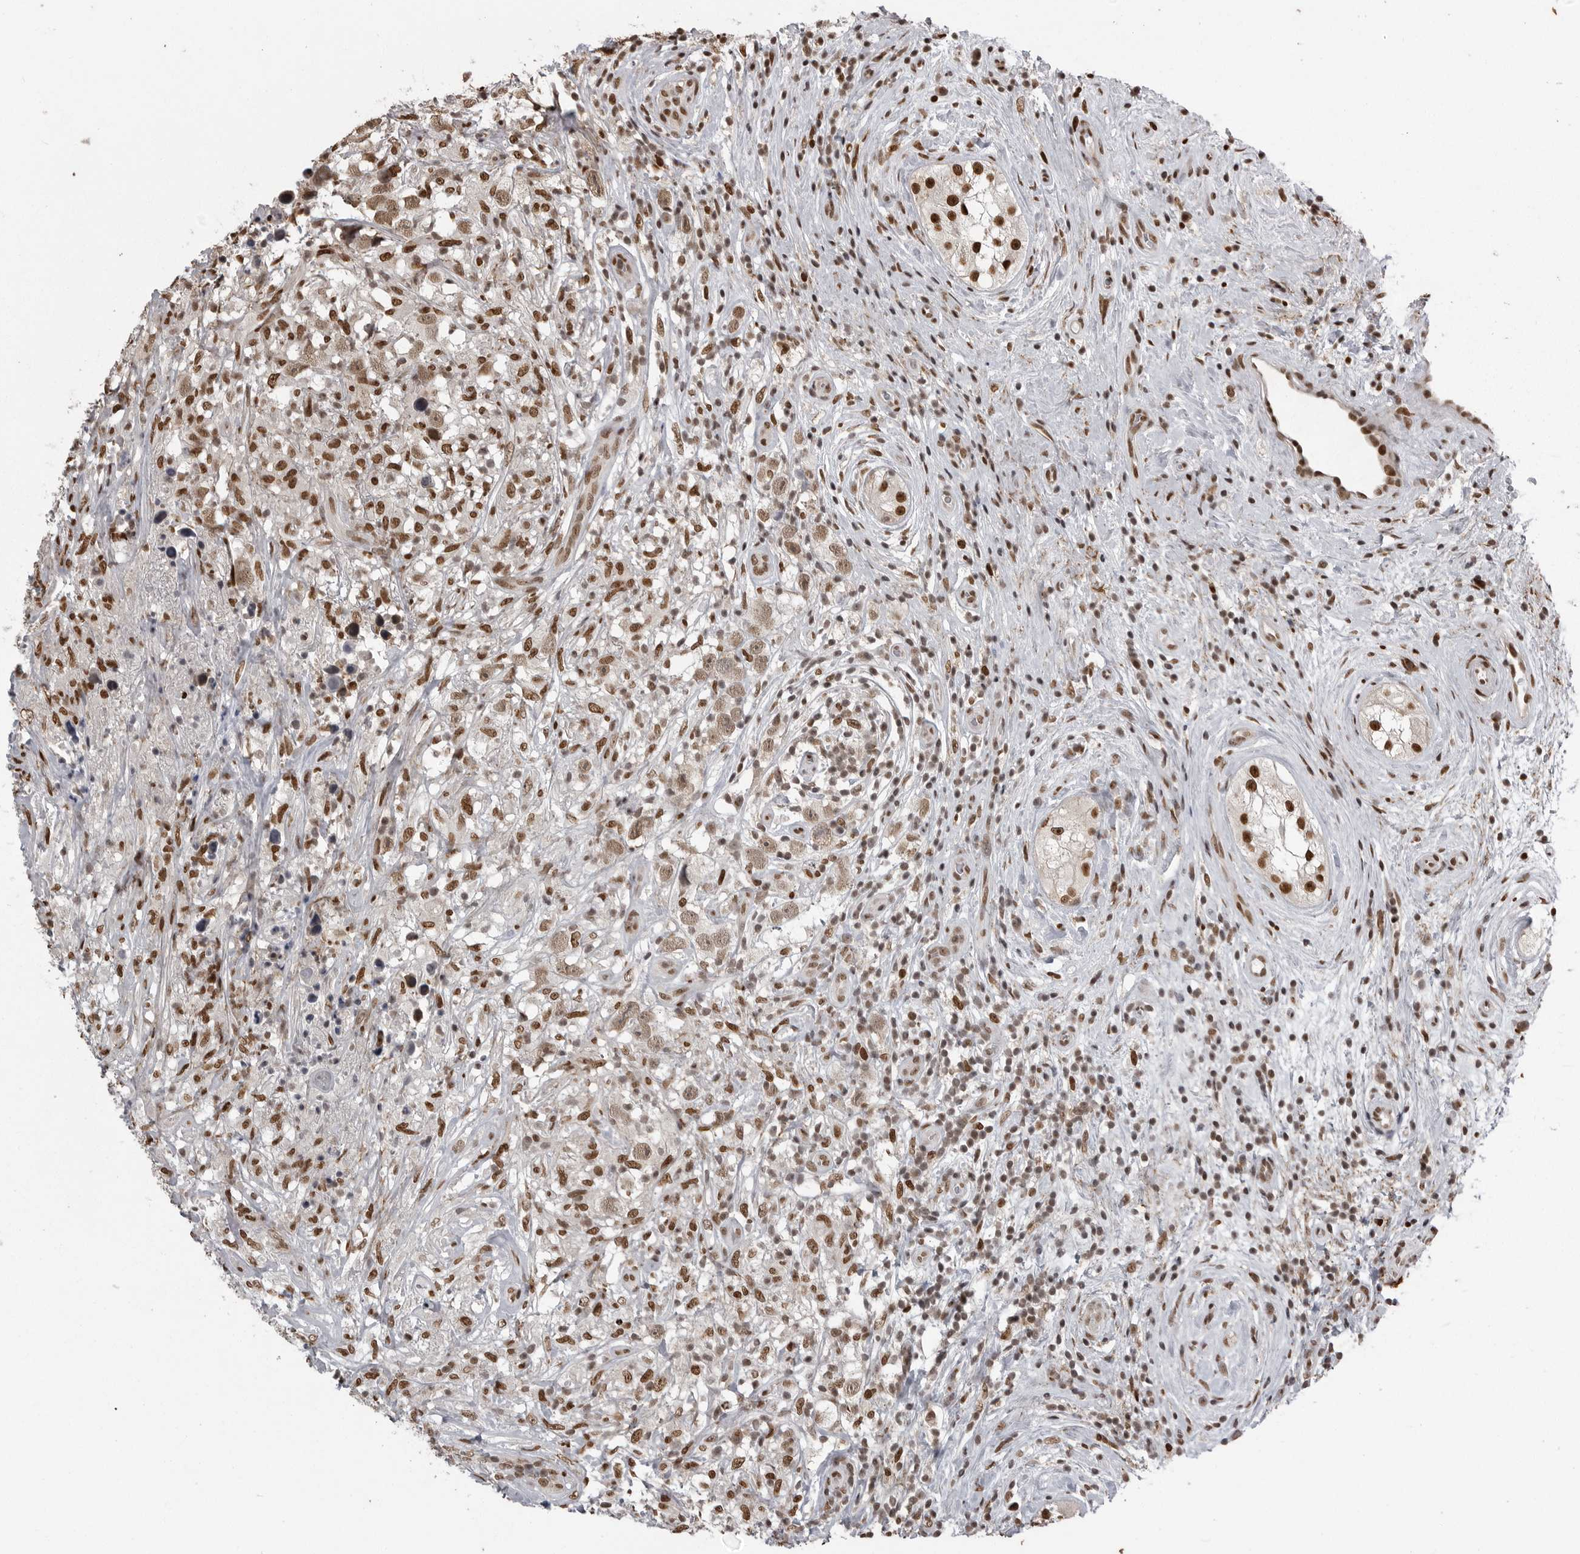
{"staining": {"intensity": "moderate", "quantity": ">75%", "location": "nuclear"}, "tissue": "testis cancer", "cell_type": "Tumor cells", "image_type": "cancer", "snomed": [{"axis": "morphology", "description": "Seminoma, NOS"}, {"axis": "topography", "description": "Testis"}], "caption": "An image of human testis cancer stained for a protein exhibits moderate nuclear brown staining in tumor cells.", "gene": "YAF2", "patient": {"sex": "male", "age": 49}}